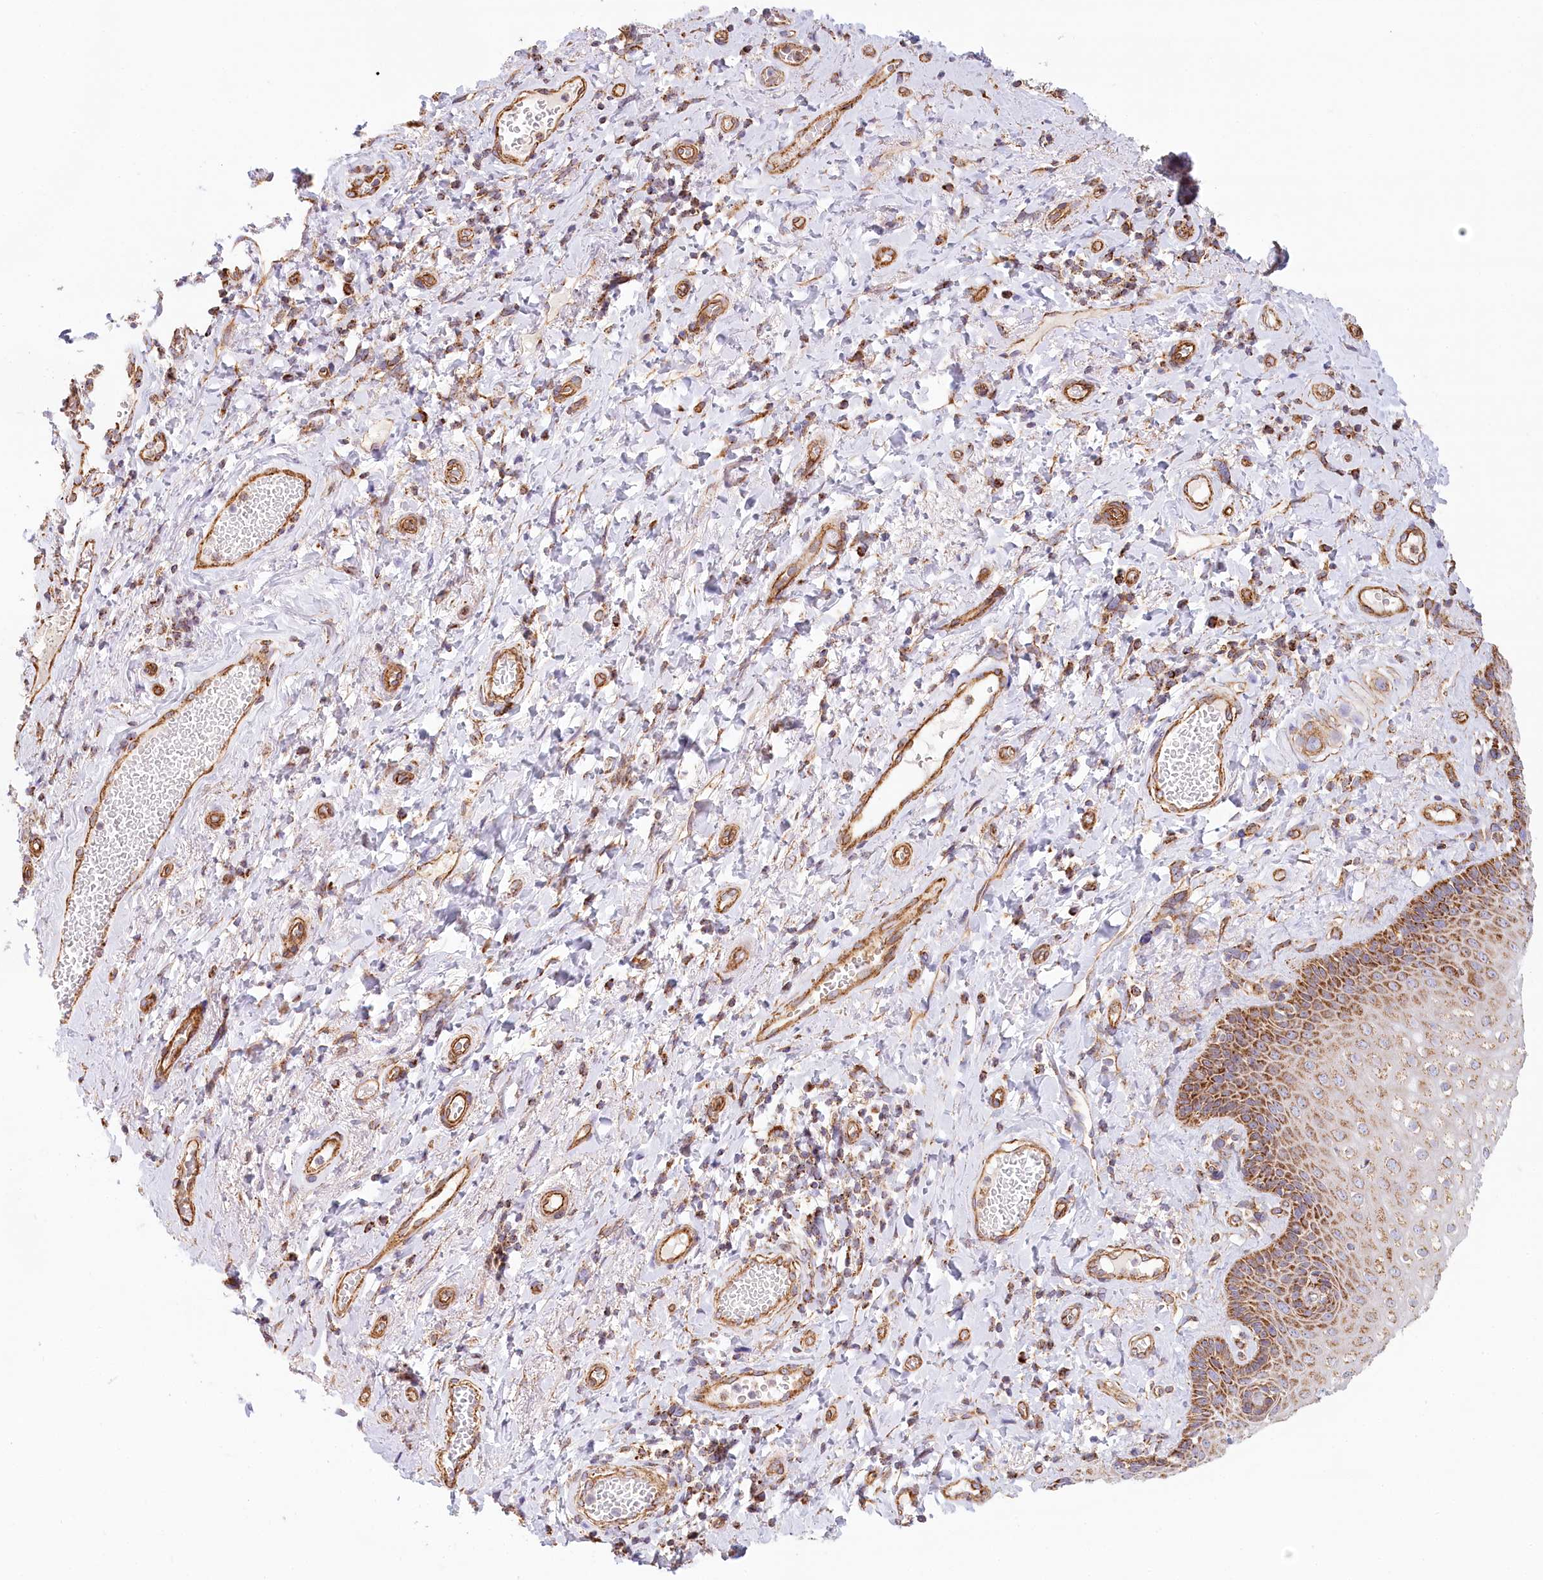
{"staining": {"intensity": "strong", "quantity": ">75%", "location": "cytoplasmic/membranous"}, "tissue": "skin", "cell_type": "Epidermal cells", "image_type": "normal", "snomed": [{"axis": "morphology", "description": "Normal tissue, NOS"}, {"axis": "topography", "description": "Anal"}], "caption": "Immunohistochemical staining of unremarkable skin displays high levels of strong cytoplasmic/membranous expression in approximately >75% of epidermal cells.", "gene": "UMPS", "patient": {"sex": "male", "age": 69}}